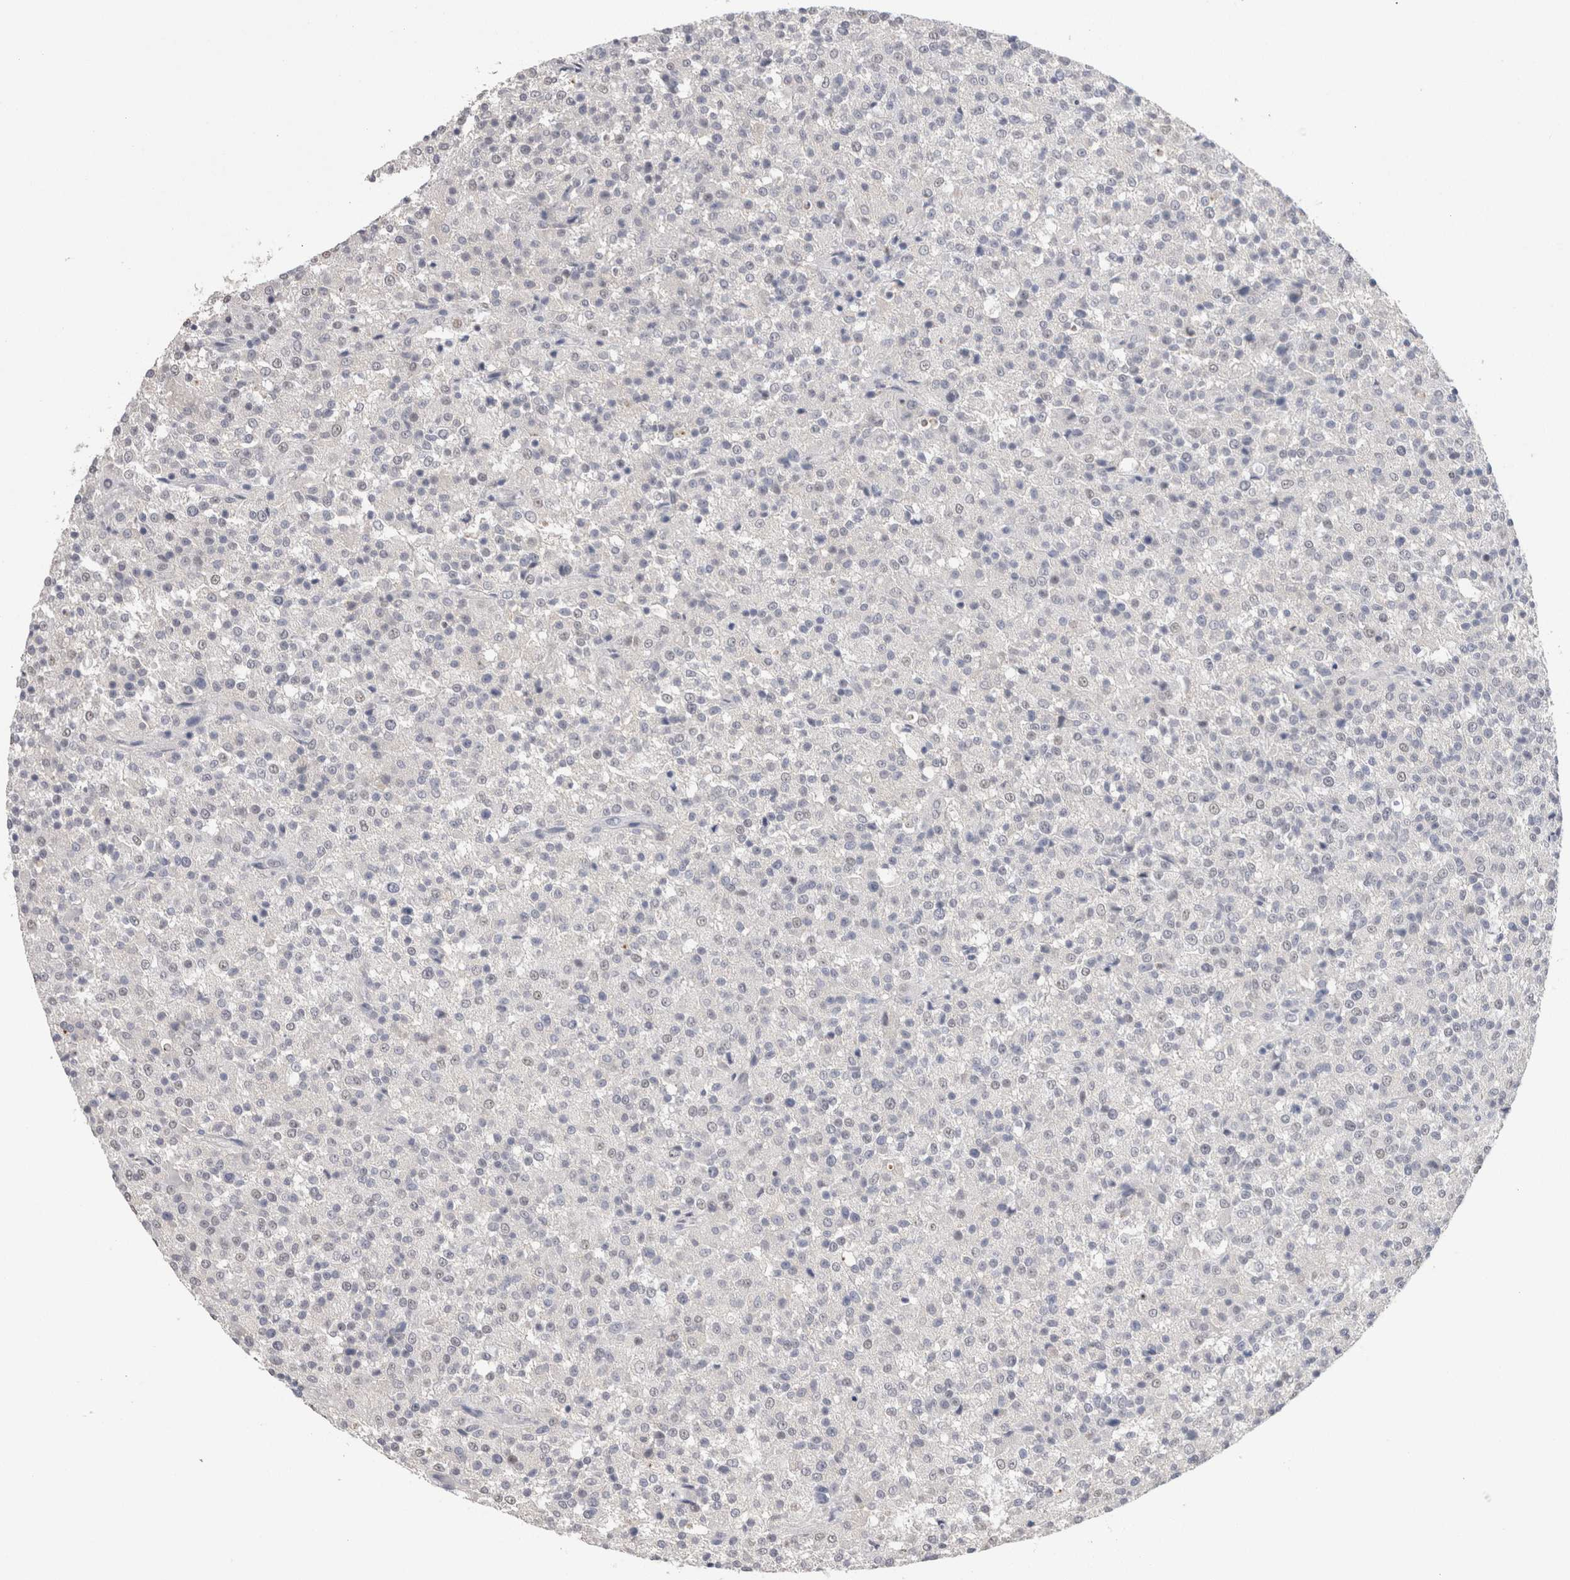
{"staining": {"intensity": "negative", "quantity": "none", "location": "none"}, "tissue": "testis cancer", "cell_type": "Tumor cells", "image_type": "cancer", "snomed": [{"axis": "morphology", "description": "Seminoma, NOS"}, {"axis": "topography", "description": "Testis"}], "caption": "Tumor cells show no significant protein staining in testis seminoma. (Stains: DAB (3,3'-diaminobenzidine) immunohistochemistry (IHC) with hematoxylin counter stain, Microscopy: brightfield microscopy at high magnification).", "gene": "CADM3", "patient": {"sex": "male", "age": 59}}